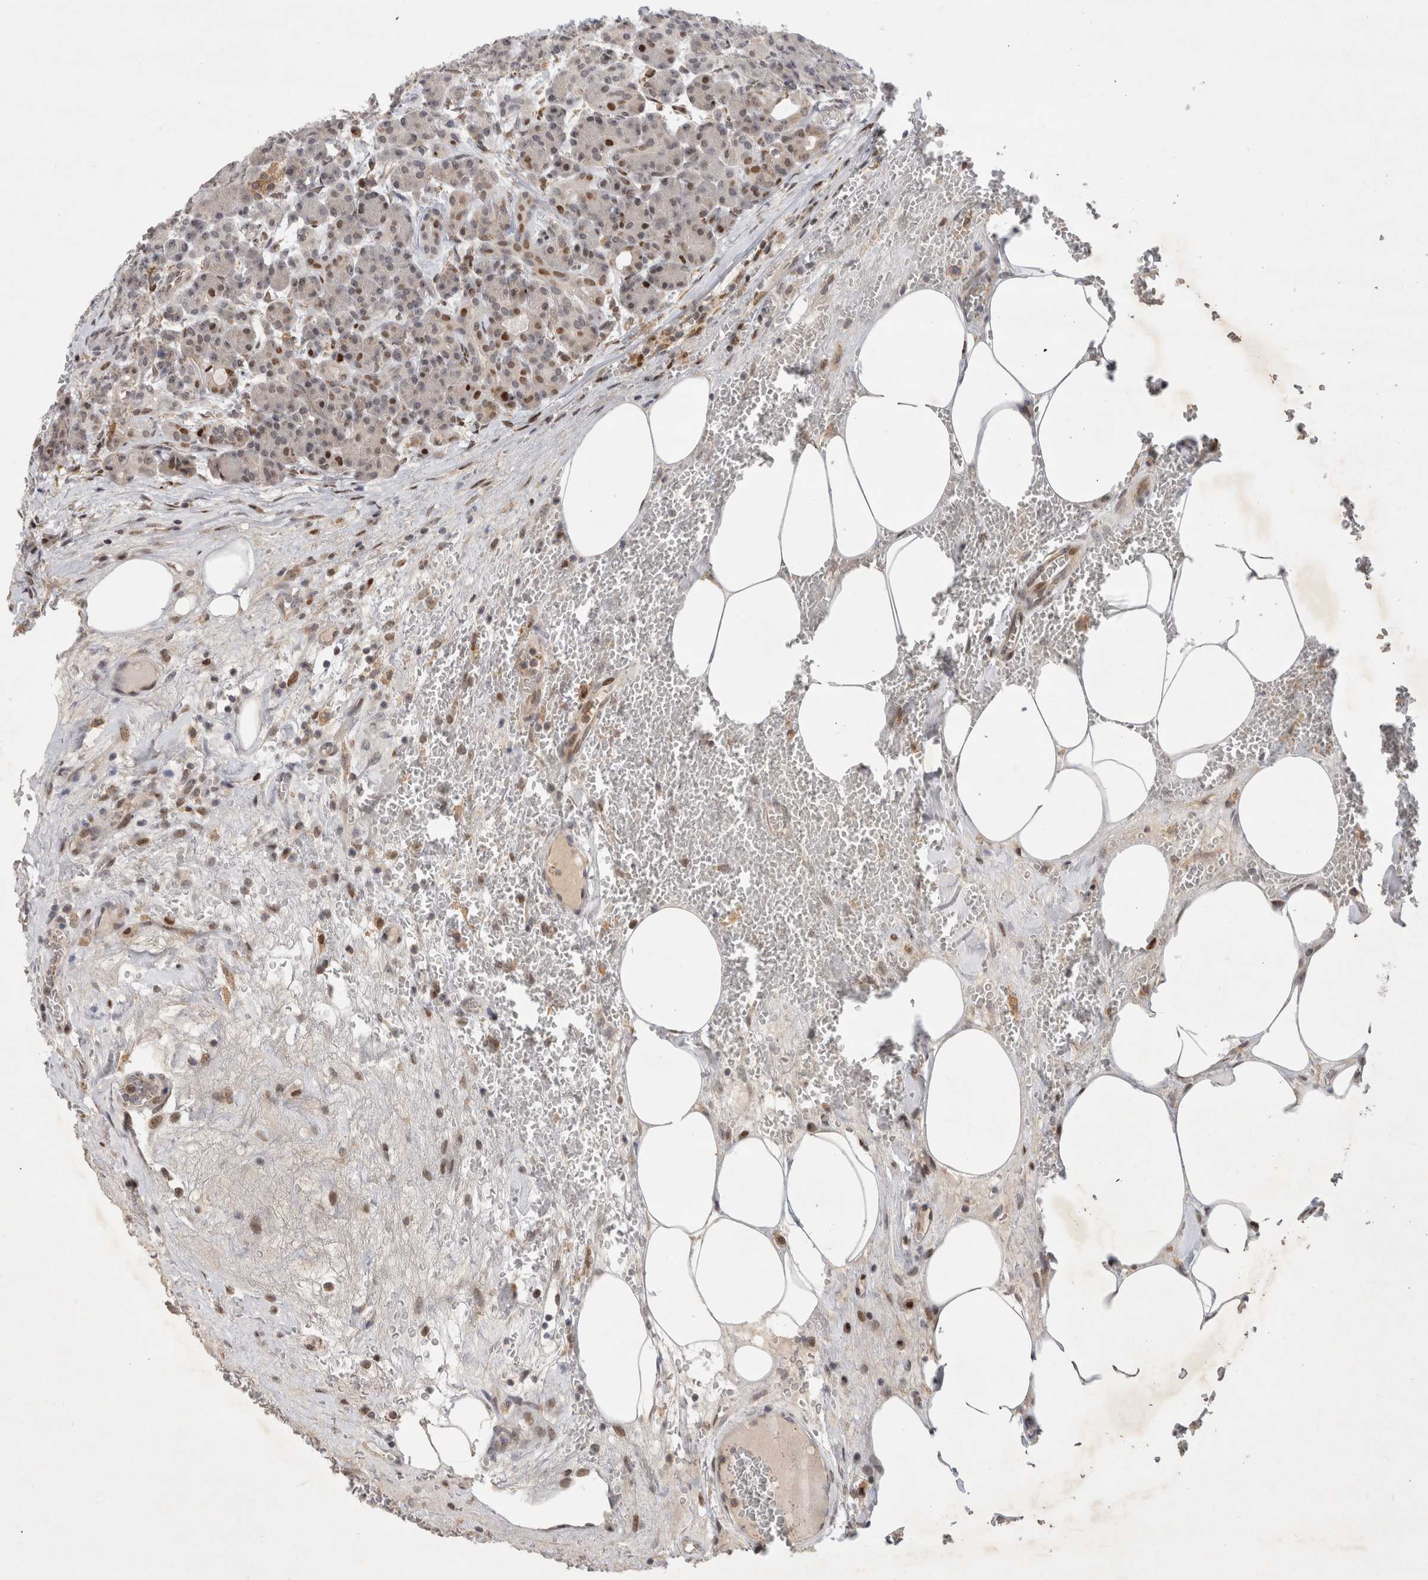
{"staining": {"intensity": "strong", "quantity": "25%-75%", "location": "nuclear"}, "tissue": "pancreas", "cell_type": "Exocrine glandular cells", "image_type": "normal", "snomed": [{"axis": "morphology", "description": "Normal tissue, NOS"}, {"axis": "topography", "description": "Pancreas"}], "caption": "Pancreas stained with DAB immunohistochemistry shows high levels of strong nuclear staining in about 25%-75% of exocrine glandular cells. (Stains: DAB in brown, nuclei in blue, Microscopy: brightfield microscopy at high magnification).", "gene": "C8orf58", "patient": {"sex": "male", "age": 63}}